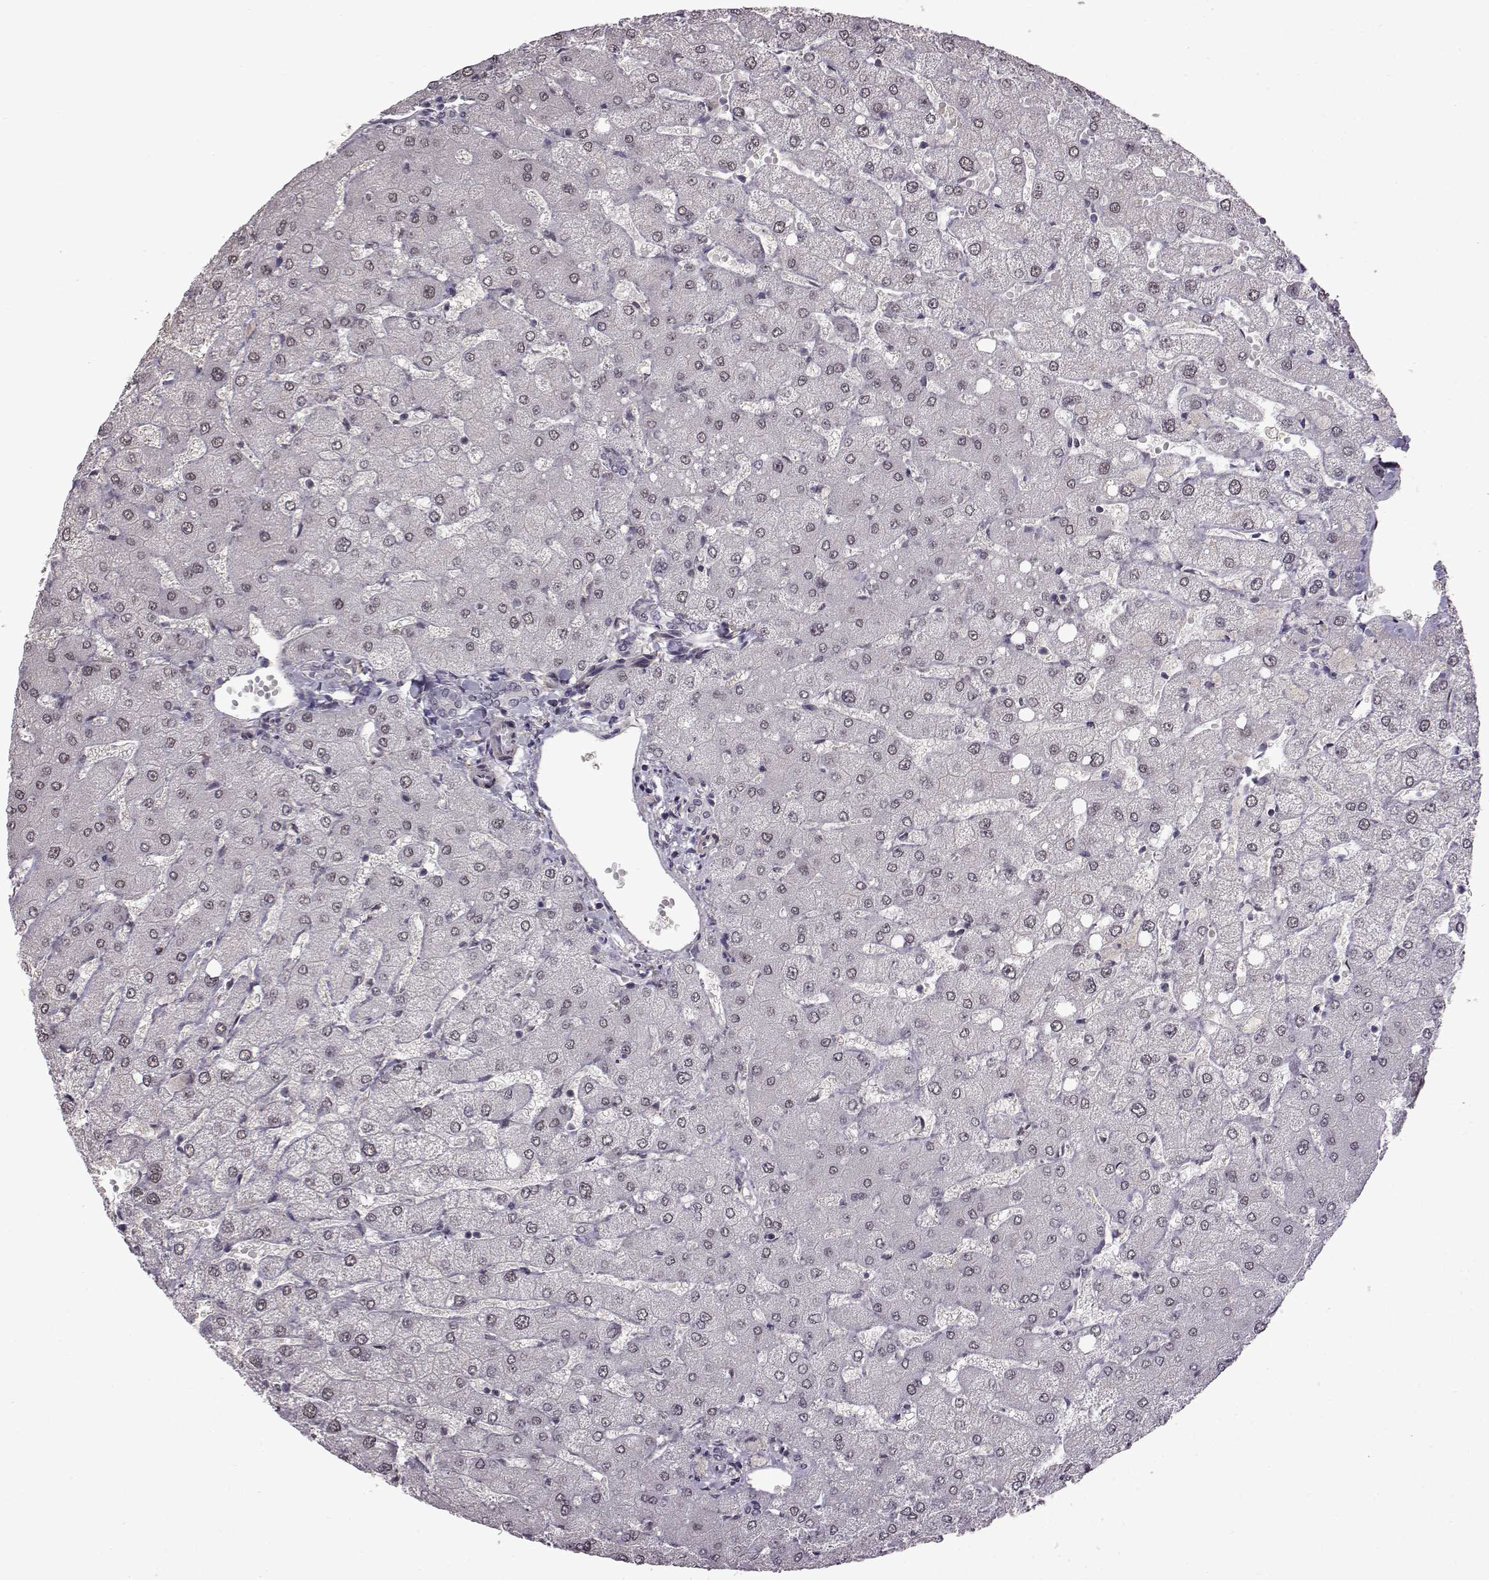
{"staining": {"intensity": "negative", "quantity": "none", "location": "none"}, "tissue": "liver", "cell_type": "Cholangiocytes", "image_type": "normal", "snomed": [{"axis": "morphology", "description": "Normal tissue, NOS"}, {"axis": "topography", "description": "Liver"}], "caption": "This is an immunohistochemistry (IHC) histopathology image of normal human liver. There is no positivity in cholangiocytes.", "gene": "SYNPO2", "patient": {"sex": "female", "age": 54}}